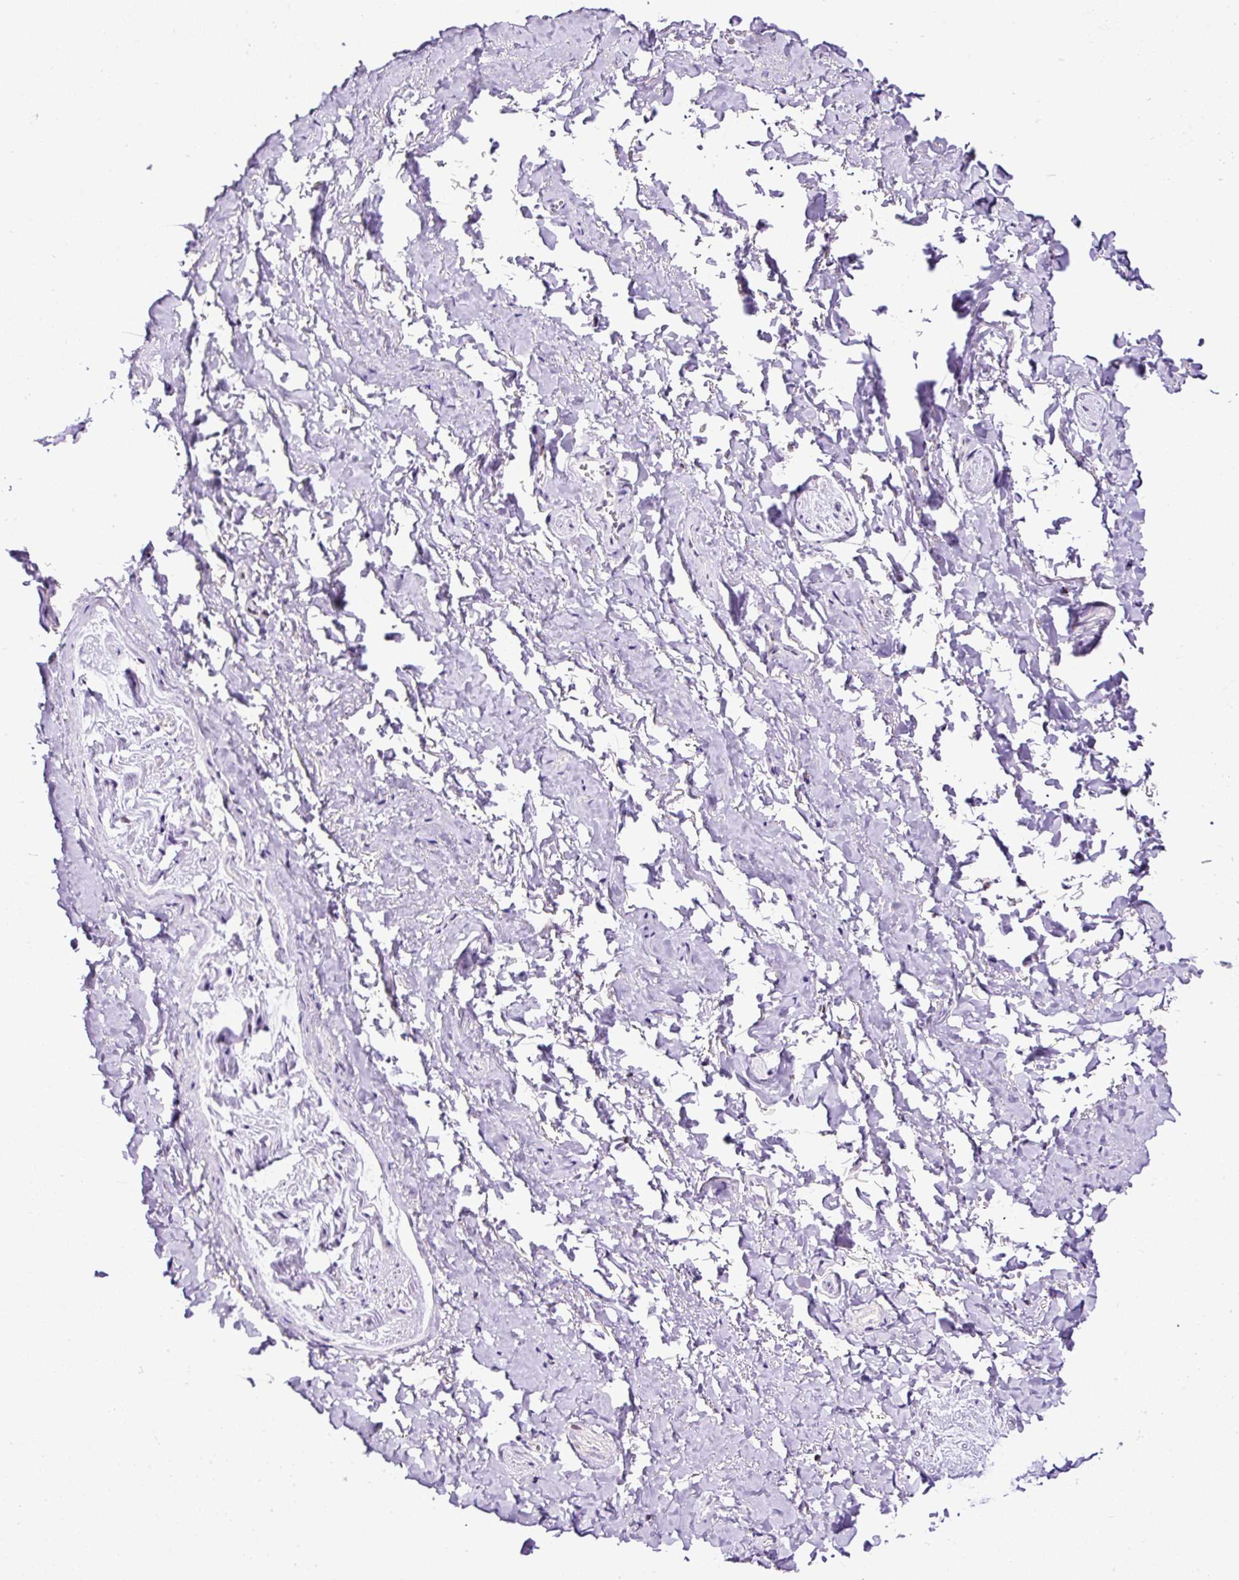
{"staining": {"intensity": "negative", "quantity": "none", "location": "none"}, "tissue": "adipose tissue", "cell_type": "Adipocytes", "image_type": "normal", "snomed": [{"axis": "morphology", "description": "Normal tissue, NOS"}, {"axis": "topography", "description": "Vulva"}, {"axis": "topography", "description": "Vagina"}, {"axis": "topography", "description": "Peripheral nerve tissue"}], "caption": "Histopathology image shows no significant protein positivity in adipocytes of unremarkable adipose tissue.", "gene": "FMC1", "patient": {"sex": "female", "age": 66}}